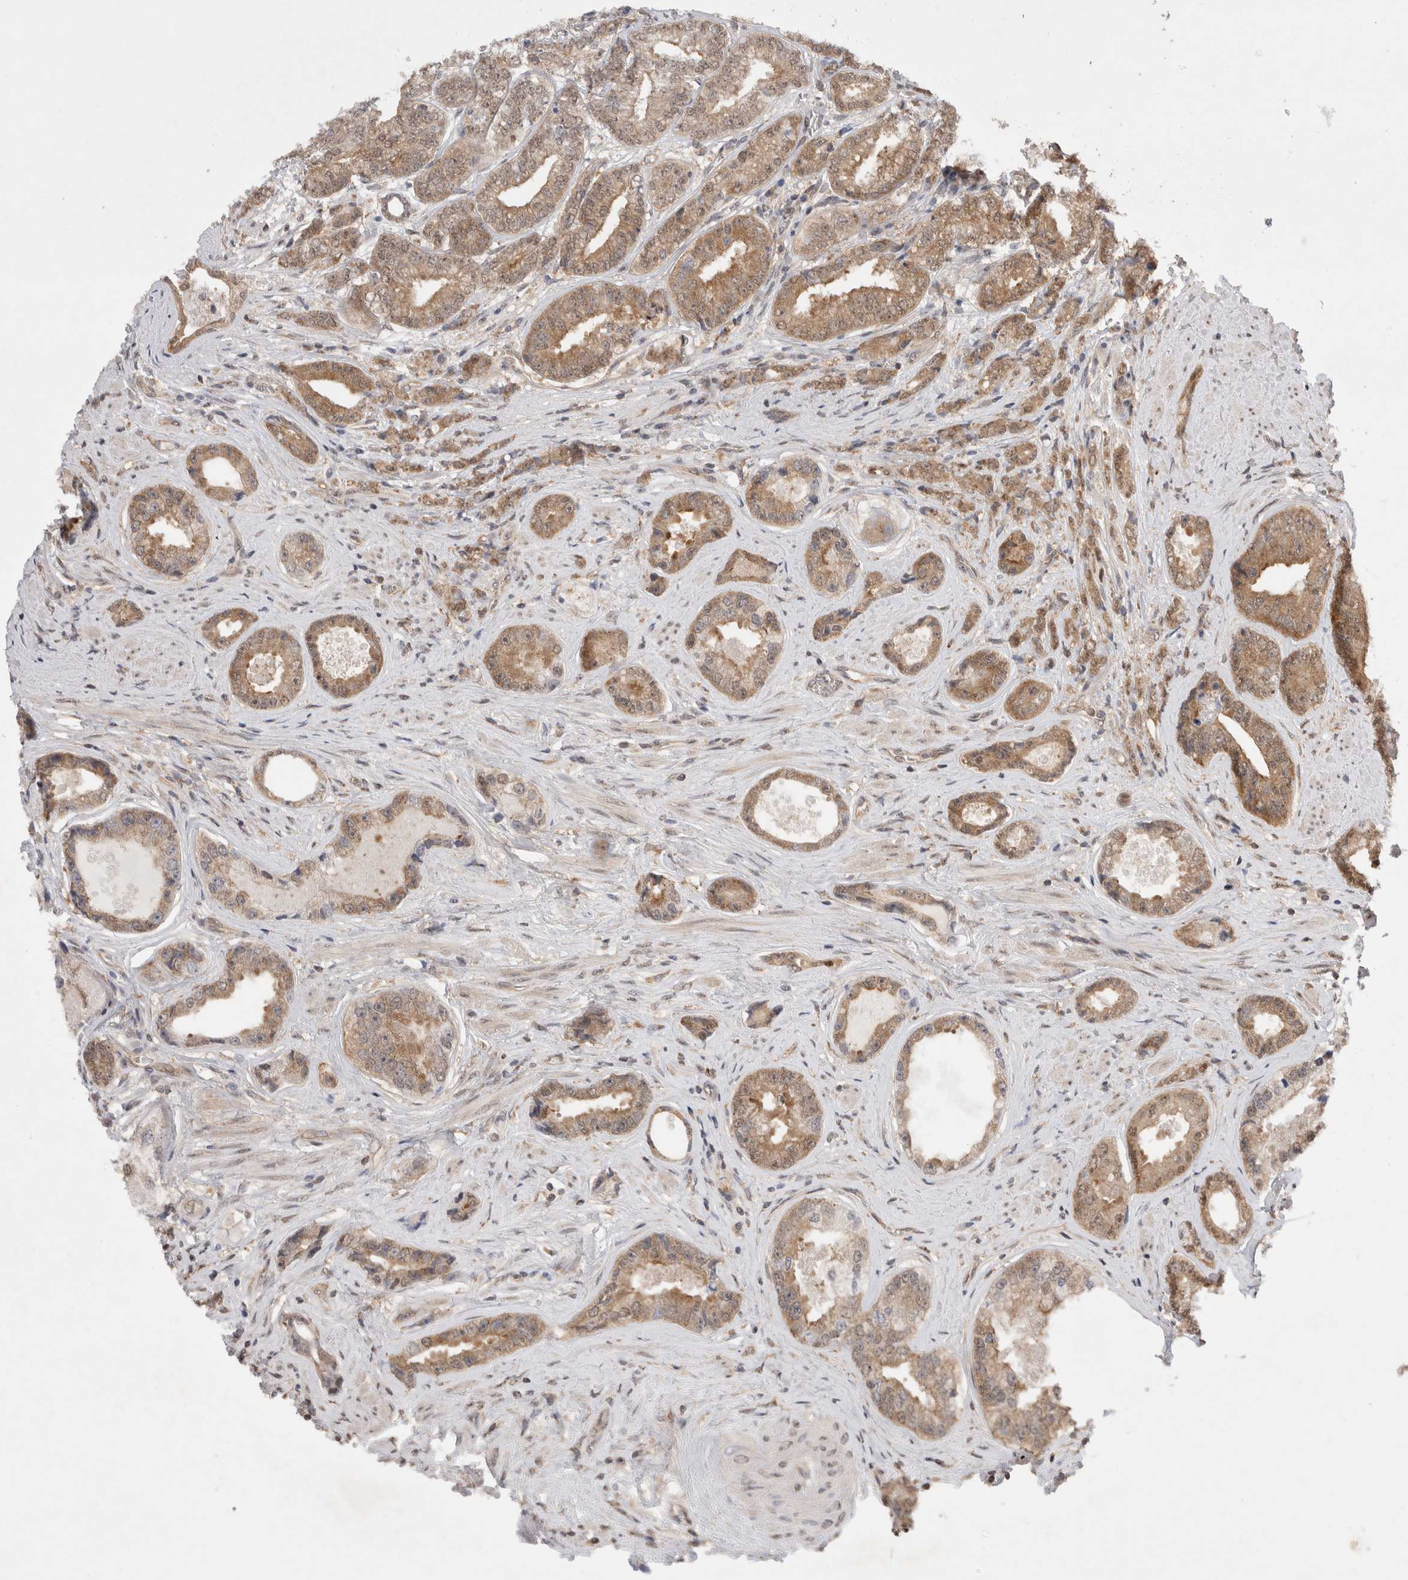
{"staining": {"intensity": "moderate", "quantity": ">75%", "location": "cytoplasmic/membranous"}, "tissue": "prostate cancer", "cell_type": "Tumor cells", "image_type": "cancer", "snomed": [{"axis": "morphology", "description": "Adenocarcinoma, High grade"}, {"axis": "topography", "description": "Prostate"}], "caption": "Protein analysis of adenocarcinoma (high-grade) (prostate) tissue exhibits moderate cytoplasmic/membranous staining in approximately >75% of tumor cells.", "gene": "WIPF2", "patient": {"sex": "male", "age": 61}}